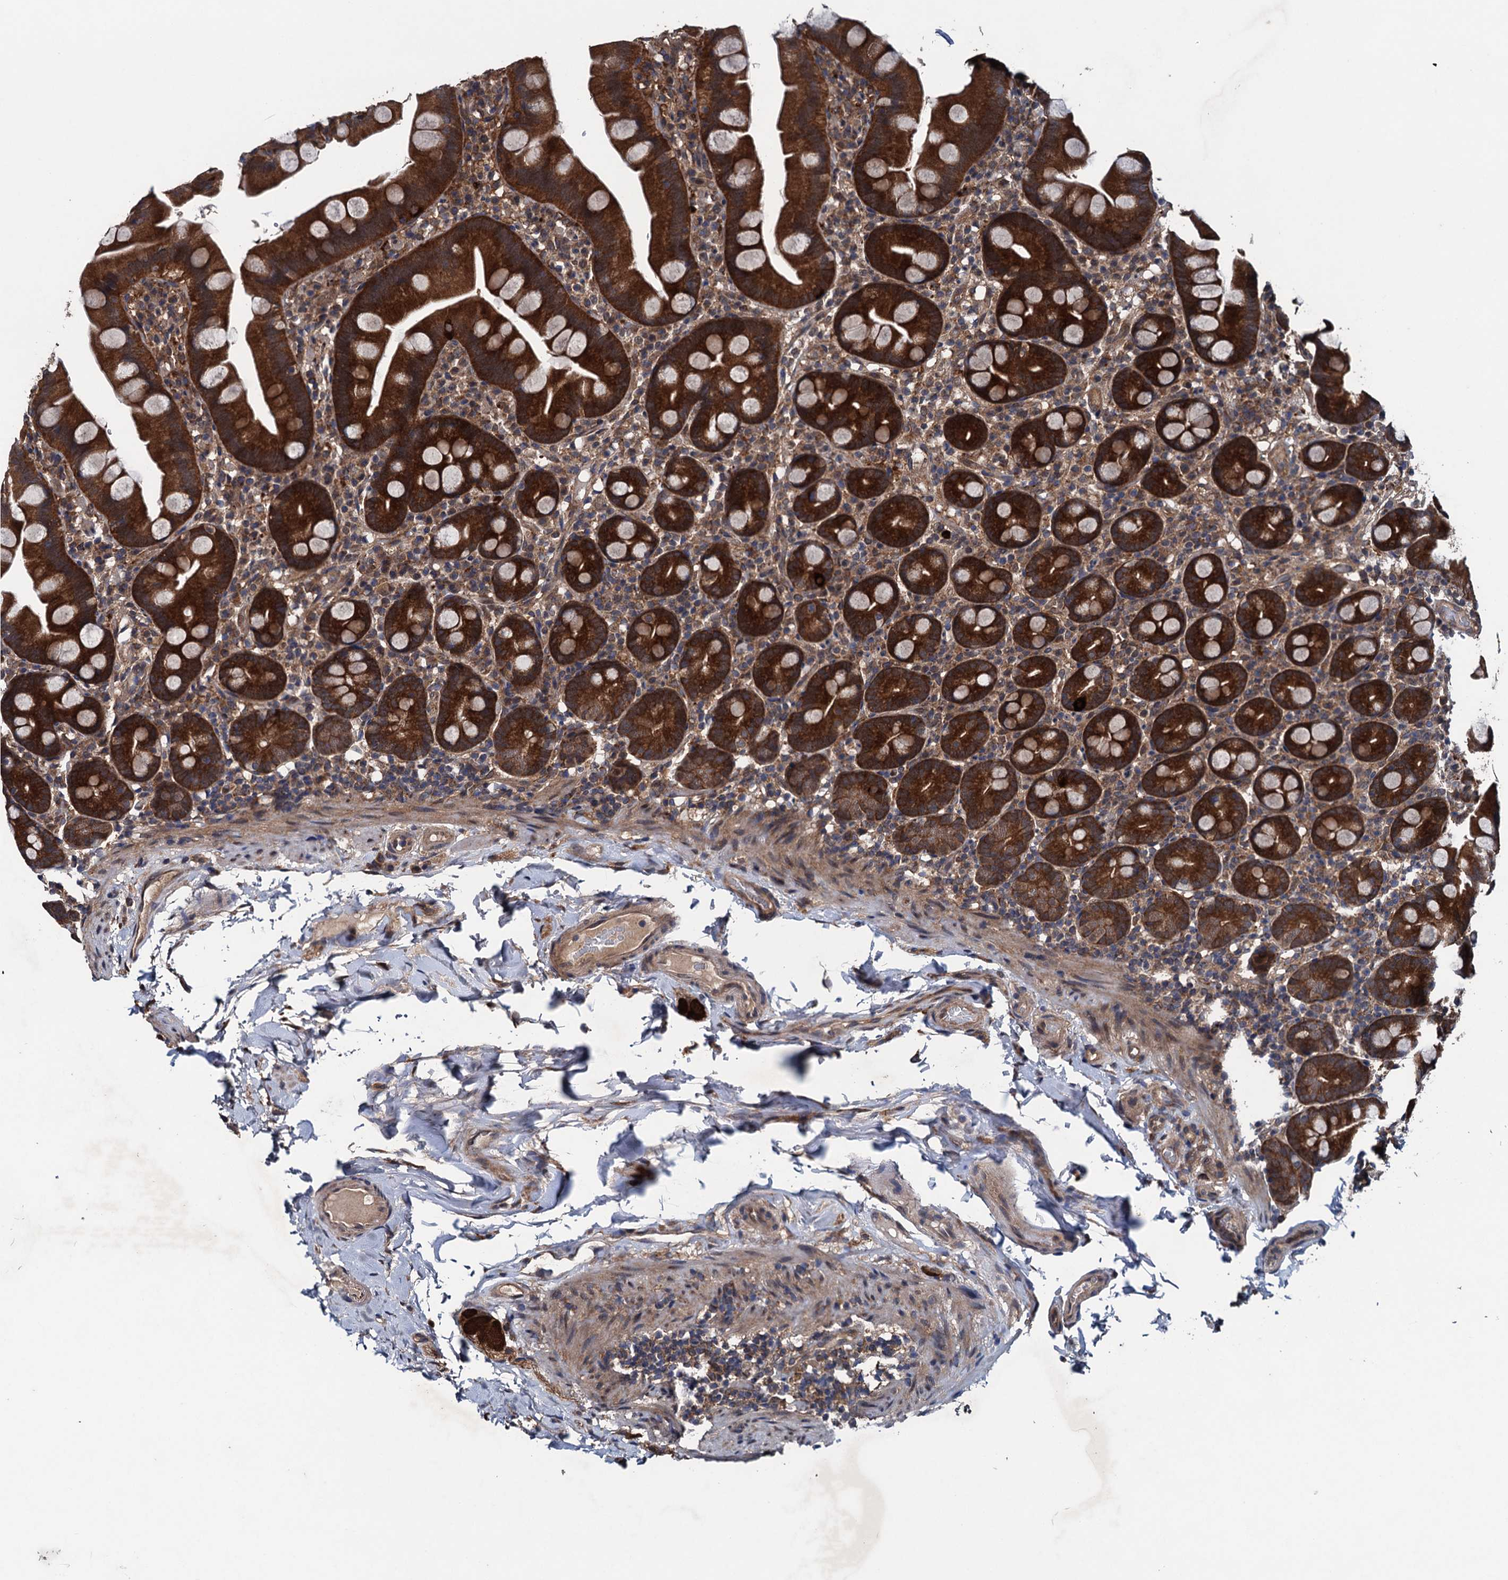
{"staining": {"intensity": "strong", "quantity": ">75%", "location": "cytoplasmic/membranous"}, "tissue": "small intestine", "cell_type": "Glandular cells", "image_type": "normal", "snomed": [{"axis": "morphology", "description": "Normal tissue, NOS"}, {"axis": "topography", "description": "Small intestine"}], "caption": "Glandular cells display high levels of strong cytoplasmic/membranous staining in approximately >75% of cells in normal small intestine. (Stains: DAB in brown, nuclei in blue, Microscopy: brightfield microscopy at high magnification).", "gene": "BLTP3B", "patient": {"sex": "female", "age": 68}}